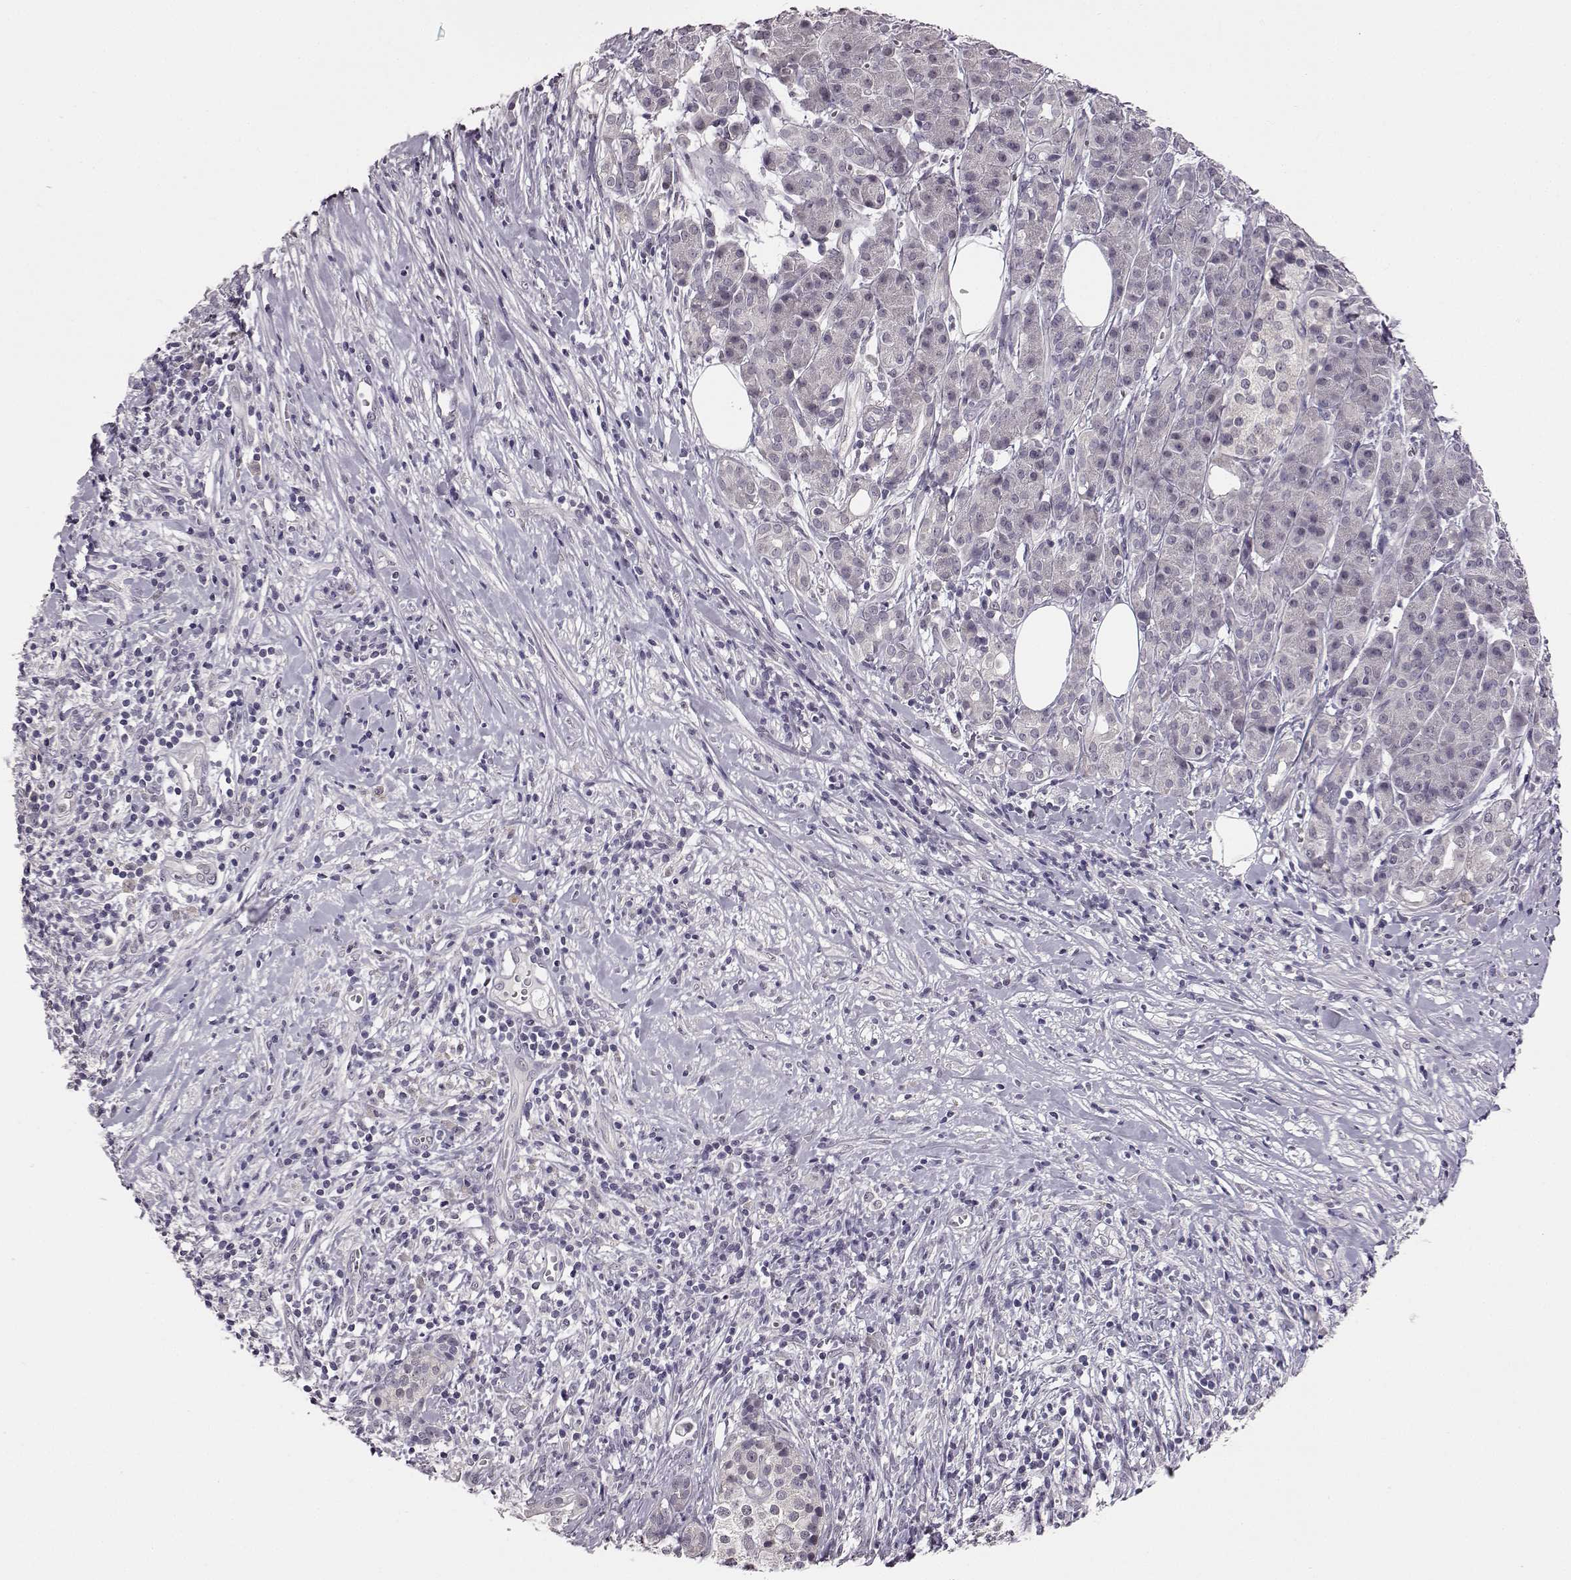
{"staining": {"intensity": "negative", "quantity": "none", "location": "none"}, "tissue": "pancreatic cancer", "cell_type": "Tumor cells", "image_type": "cancer", "snomed": [{"axis": "morphology", "description": "Adenocarcinoma, NOS"}, {"axis": "topography", "description": "Pancreas"}], "caption": "Immunohistochemistry (IHC) of pancreatic cancer (adenocarcinoma) reveals no expression in tumor cells.", "gene": "C10orf62", "patient": {"sex": "male", "age": 61}}